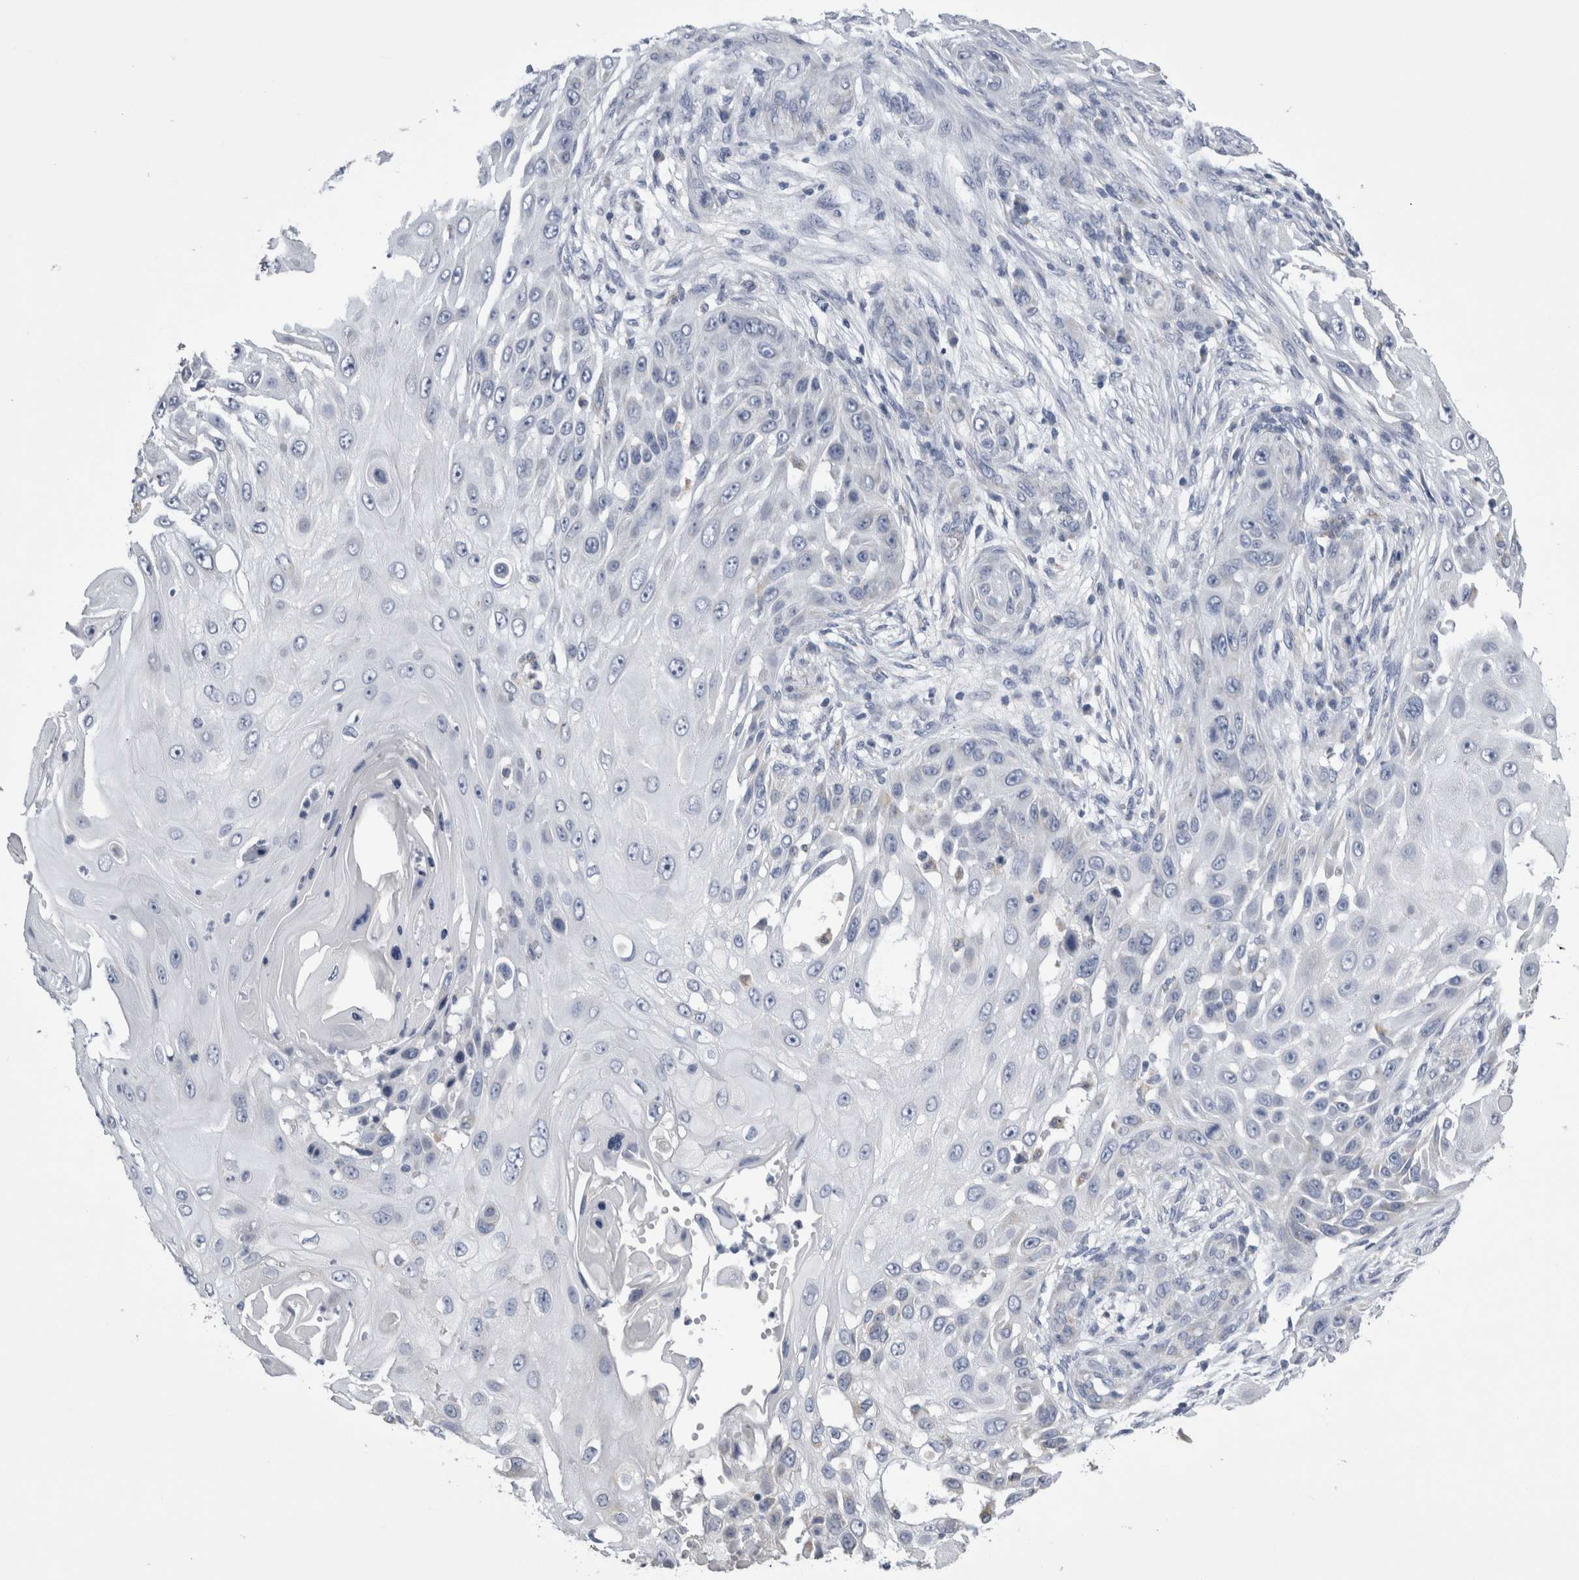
{"staining": {"intensity": "negative", "quantity": "none", "location": "none"}, "tissue": "skin cancer", "cell_type": "Tumor cells", "image_type": "cancer", "snomed": [{"axis": "morphology", "description": "Squamous cell carcinoma, NOS"}, {"axis": "topography", "description": "Skin"}], "caption": "Protein analysis of skin cancer (squamous cell carcinoma) shows no significant expression in tumor cells.", "gene": "DHRS4", "patient": {"sex": "female", "age": 44}}